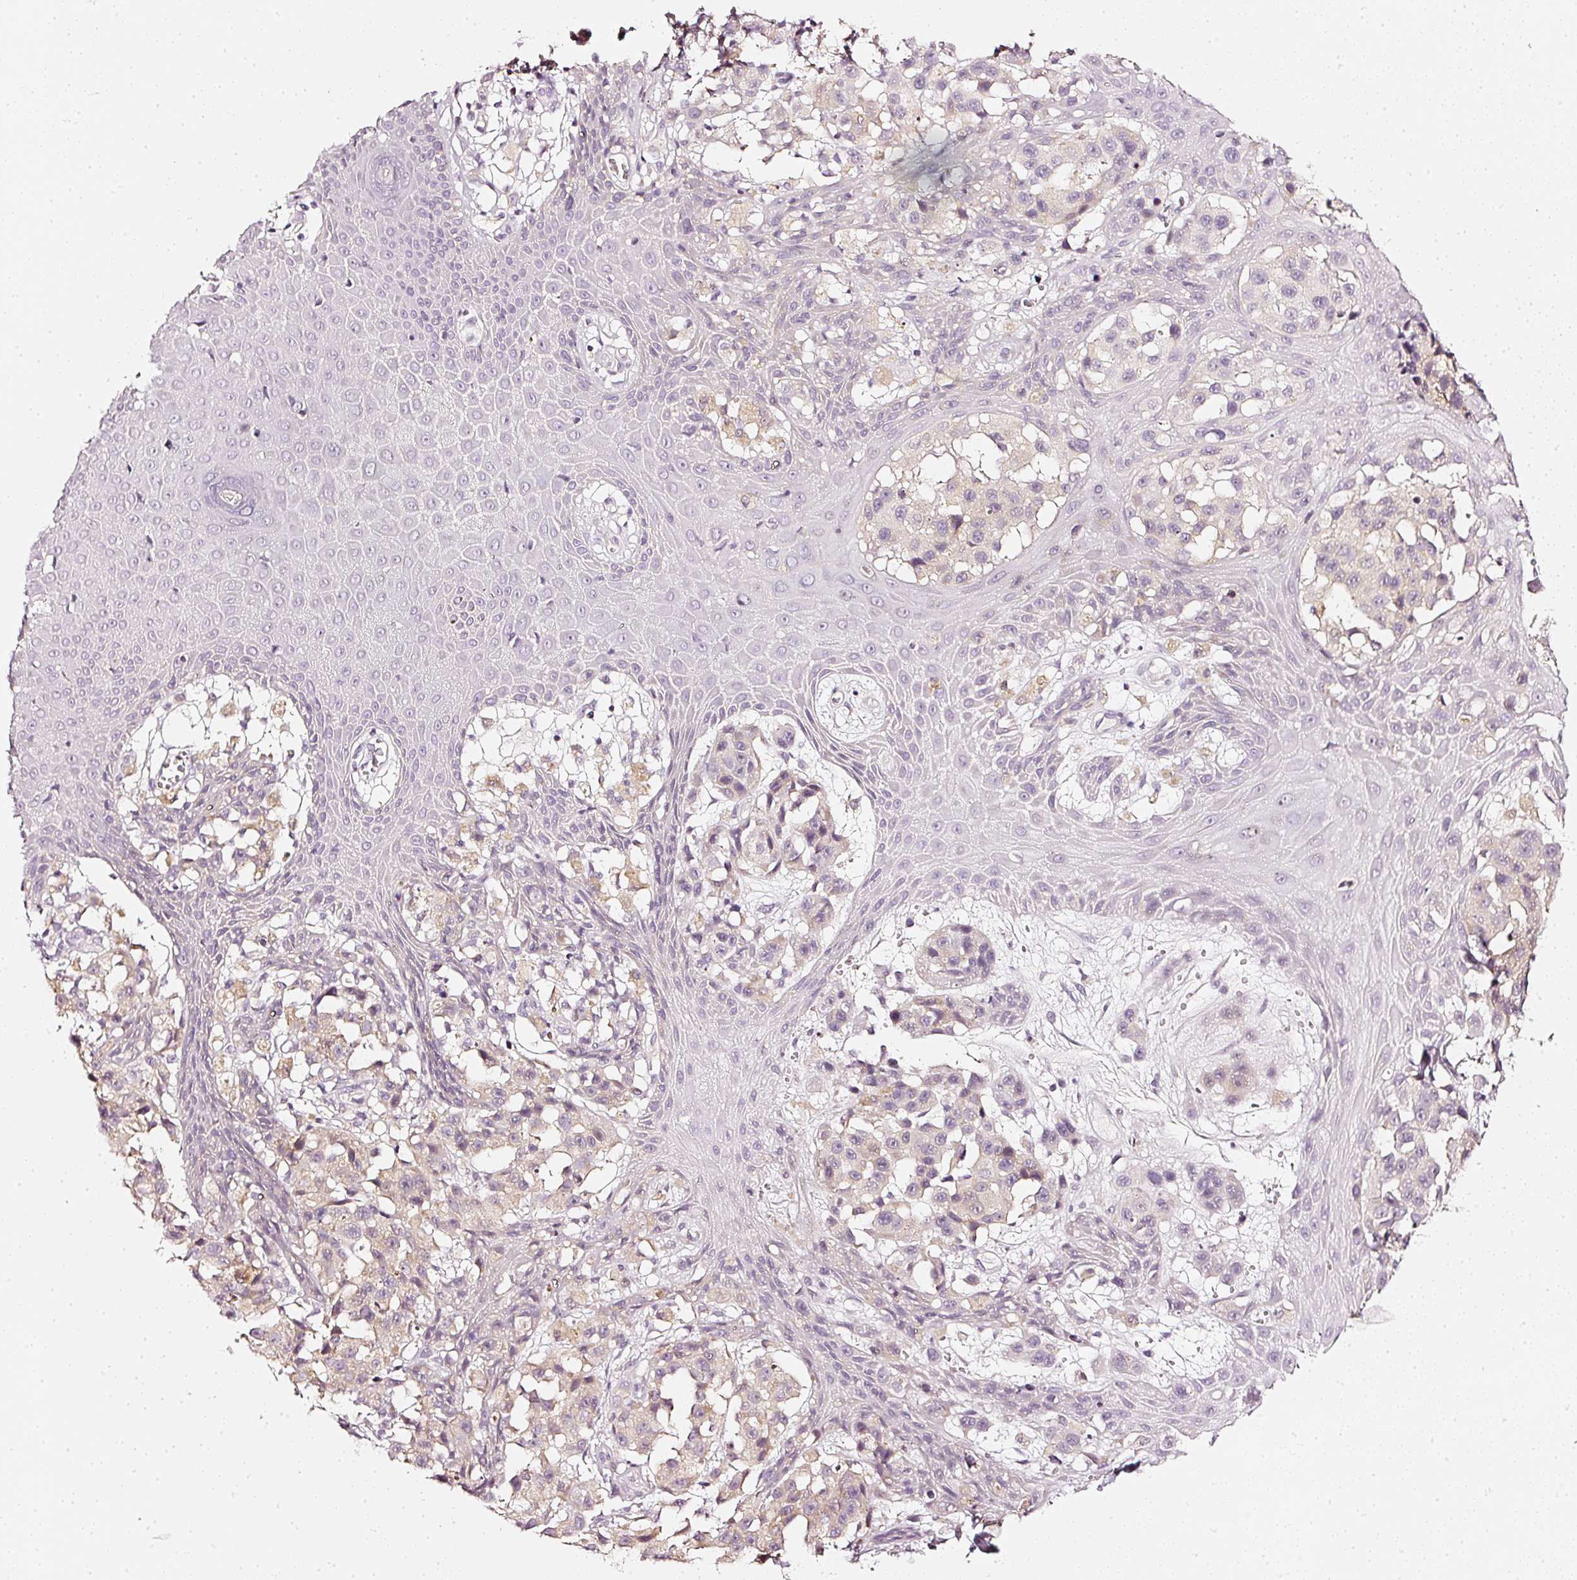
{"staining": {"intensity": "weak", "quantity": "<25%", "location": "cytoplasmic/membranous"}, "tissue": "melanoma", "cell_type": "Tumor cells", "image_type": "cancer", "snomed": [{"axis": "morphology", "description": "Malignant melanoma, NOS"}, {"axis": "topography", "description": "Skin"}], "caption": "Tumor cells are negative for brown protein staining in melanoma. (DAB IHC visualized using brightfield microscopy, high magnification).", "gene": "CNP", "patient": {"sex": "male", "age": 39}}